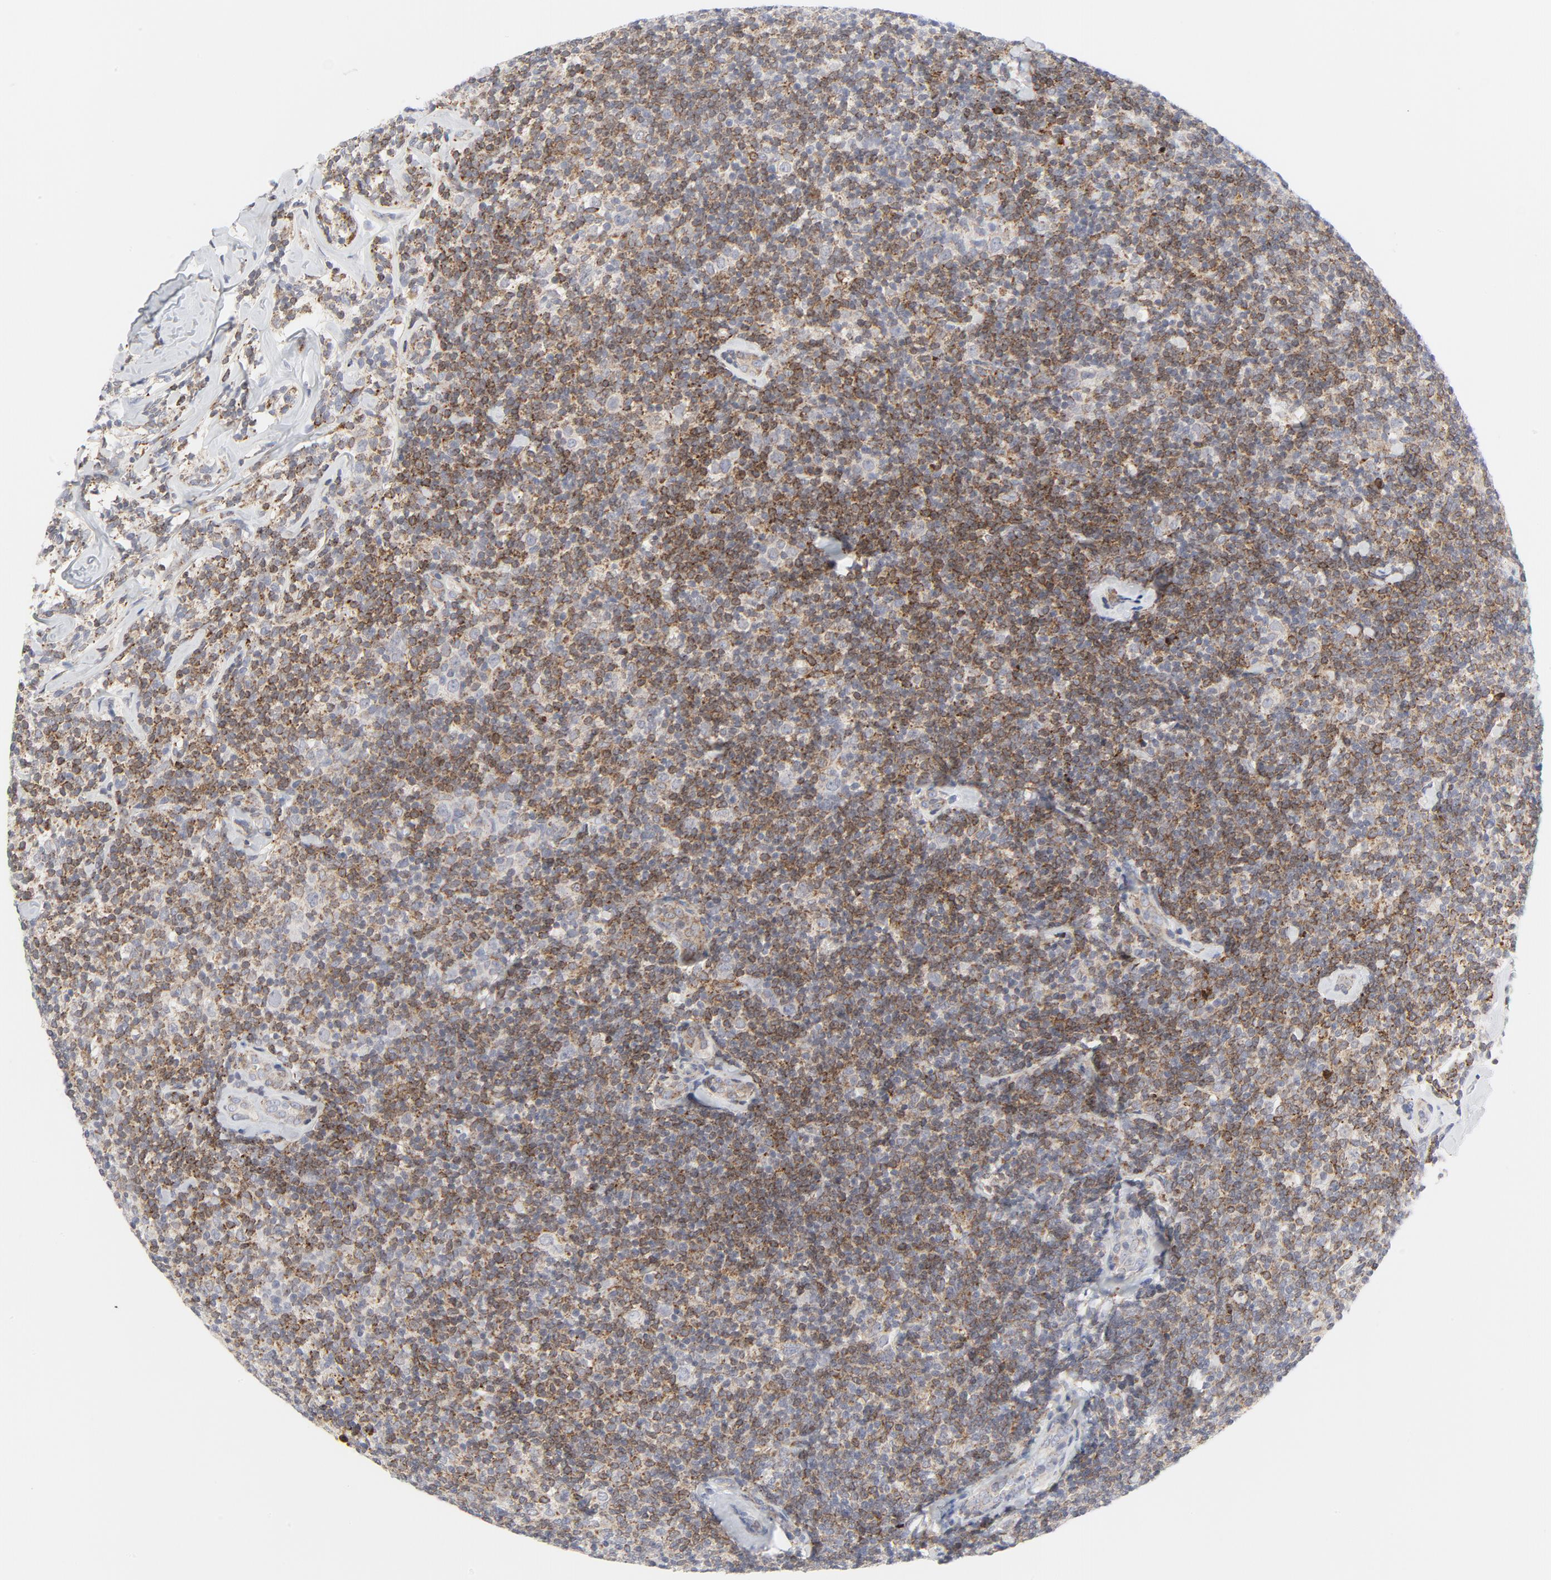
{"staining": {"intensity": "strong", "quantity": ">75%", "location": "cytoplasmic/membranous"}, "tissue": "lymphoma", "cell_type": "Tumor cells", "image_type": "cancer", "snomed": [{"axis": "morphology", "description": "Malignant lymphoma, non-Hodgkin's type, Low grade"}, {"axis": "topography", "description": "Lymph node"}], "caption": "Malignant lymphoma, non-Hodgkin's type (low-grade) tissue demonstrates strong cytoplasmic/membranous expression in about >75% of tumor cells, visualized by immunohistochemistry.", "gene": "LRP6", "patient": {"sex": "female", "age": 56}}